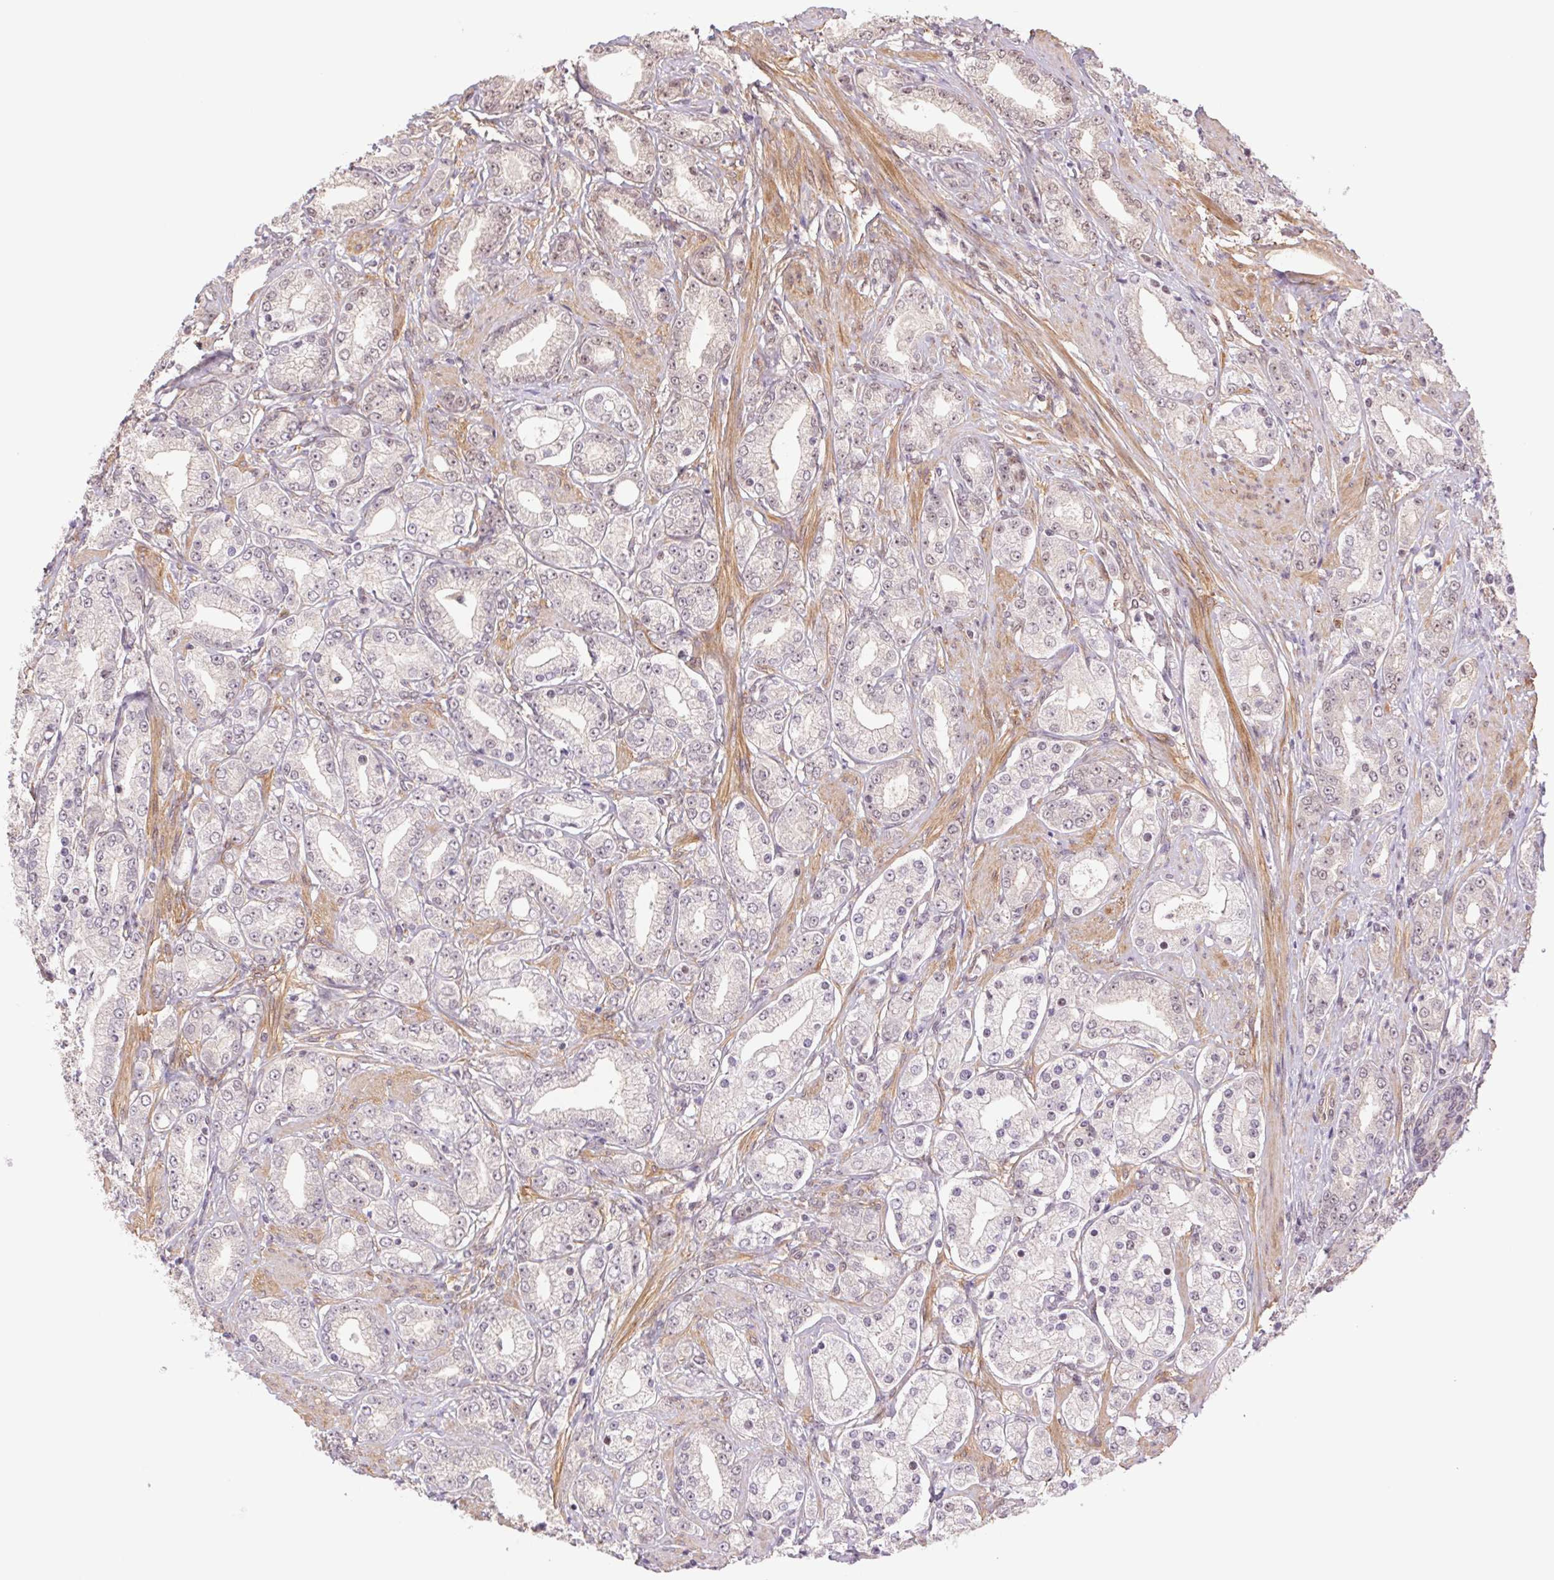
{"staining": {"intensity": "negative", "quantity": "none", "location": "none"}, "tissue": "prostate cancer", "cell_type": "Tumor cells", "image_type": "cancer", "snomed": [{"axis": "morphology", "description": "Adenocarcinoma, High grade"}, {"axis": "topography", "description": "Prostate"}], "caption": "Immunohistochemical staining of human prostate adenocarcinoma (high-grade) displays no significant positivity in tumor cells.", "gene": "CWC25", "patient": {"sex": "male", "age": 67}}